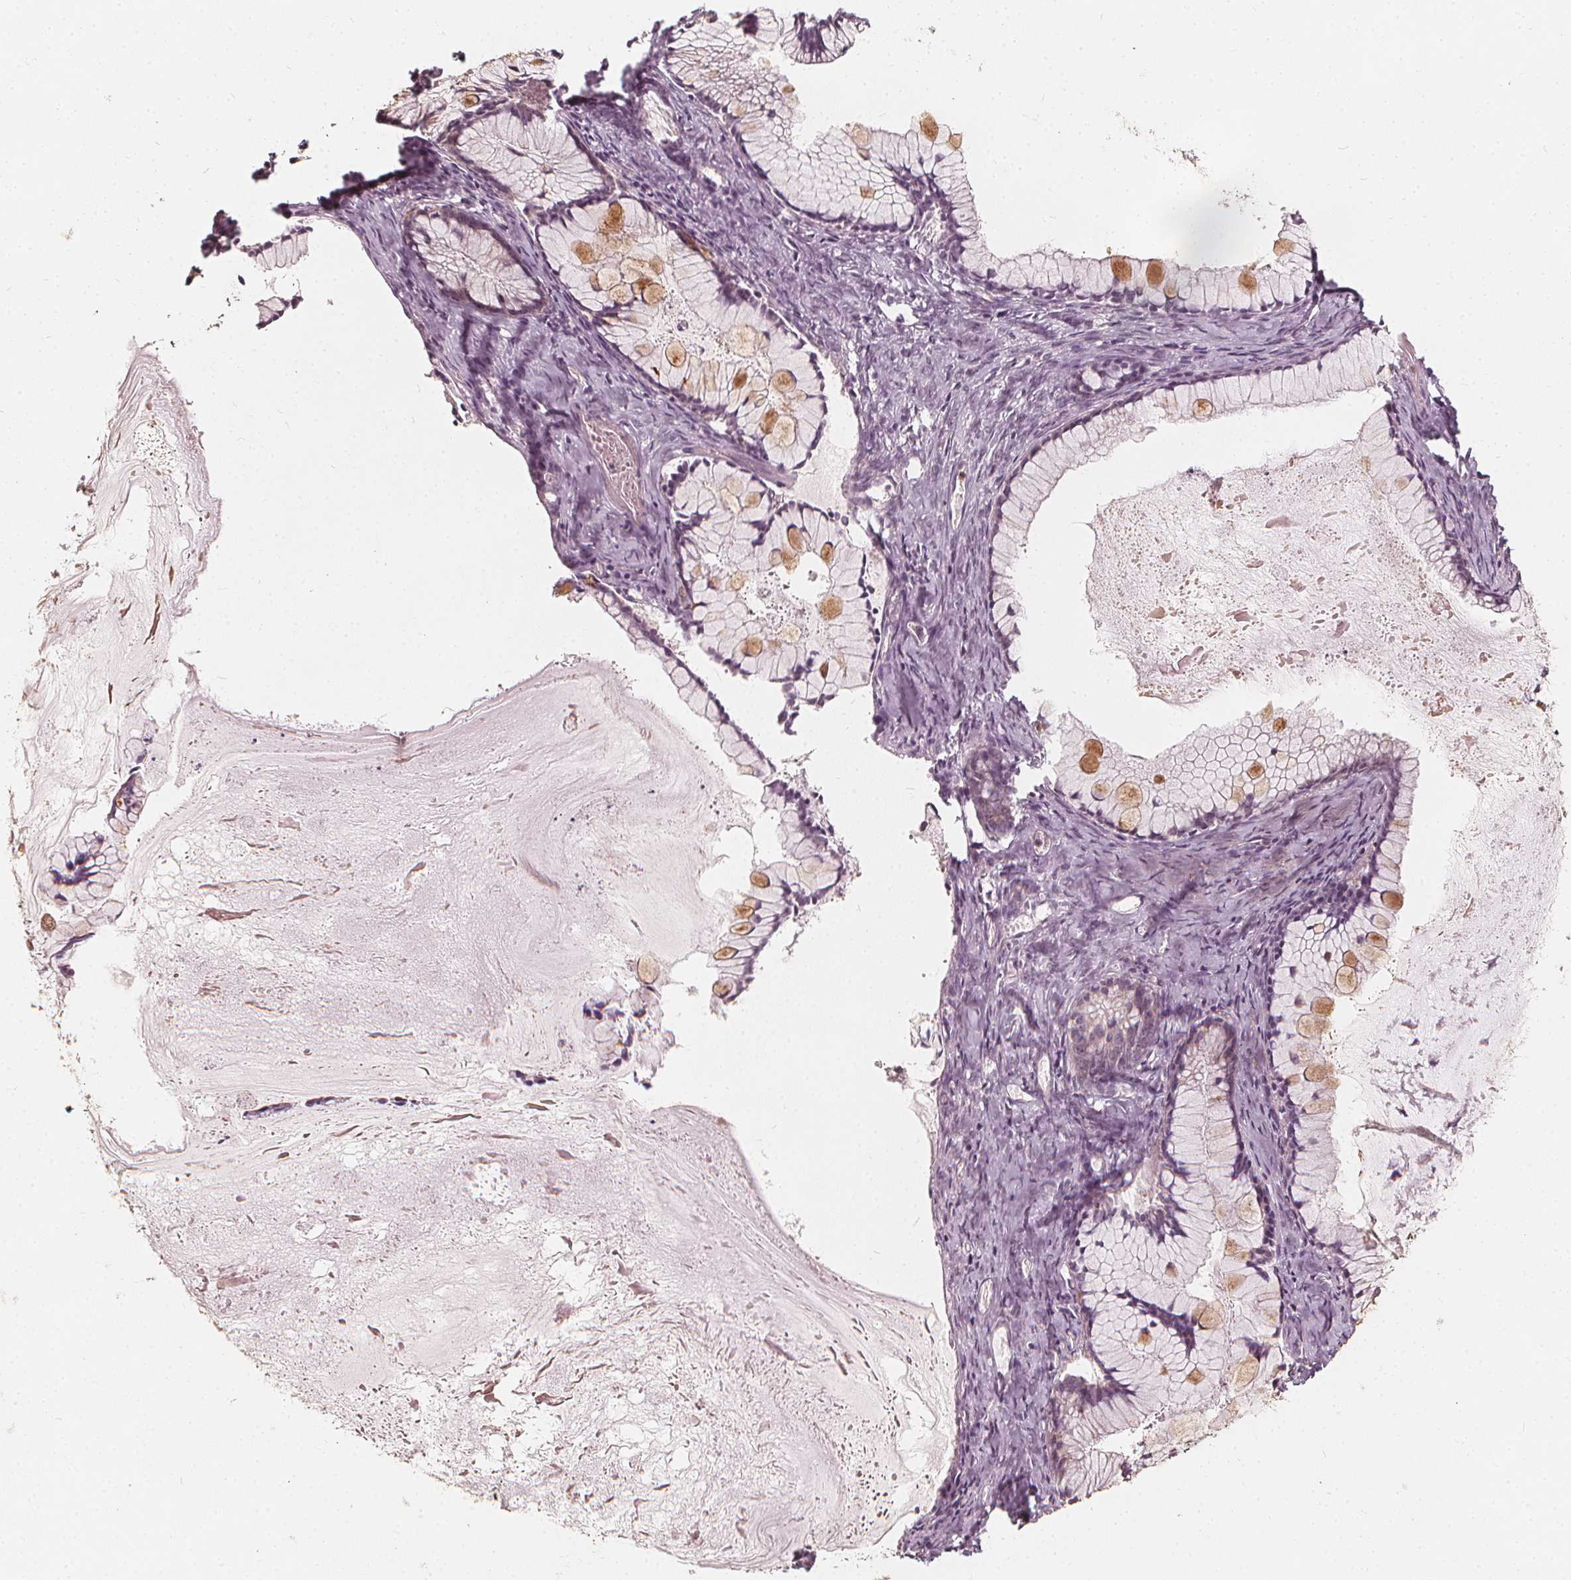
{"staining": {"intensity": "moderate", "quantity": "<25%", "location": "cytoplasmic/membranous"}, "tissue": "ovarian cancer", "cell_type": "Tumor cells", "image_type": "cancer", "snomed": [{"axis": "morphology", "description": "Cystadenocarcinoma, mucinous, NOS"}, {"axis": "topography", "description": "Ovary"}], "caption": "Mucinous cystadenocarcinoma (ovarian) was stained to show a protein in brown. There is low levels of moderate cytoplasmic/membranous positivity in approximately <25% of tumor cells. (IHC, brightfield microscopy, high magnification).", "gene": "NPC1L1", "patient": {"sex": "female", "age": 41}}